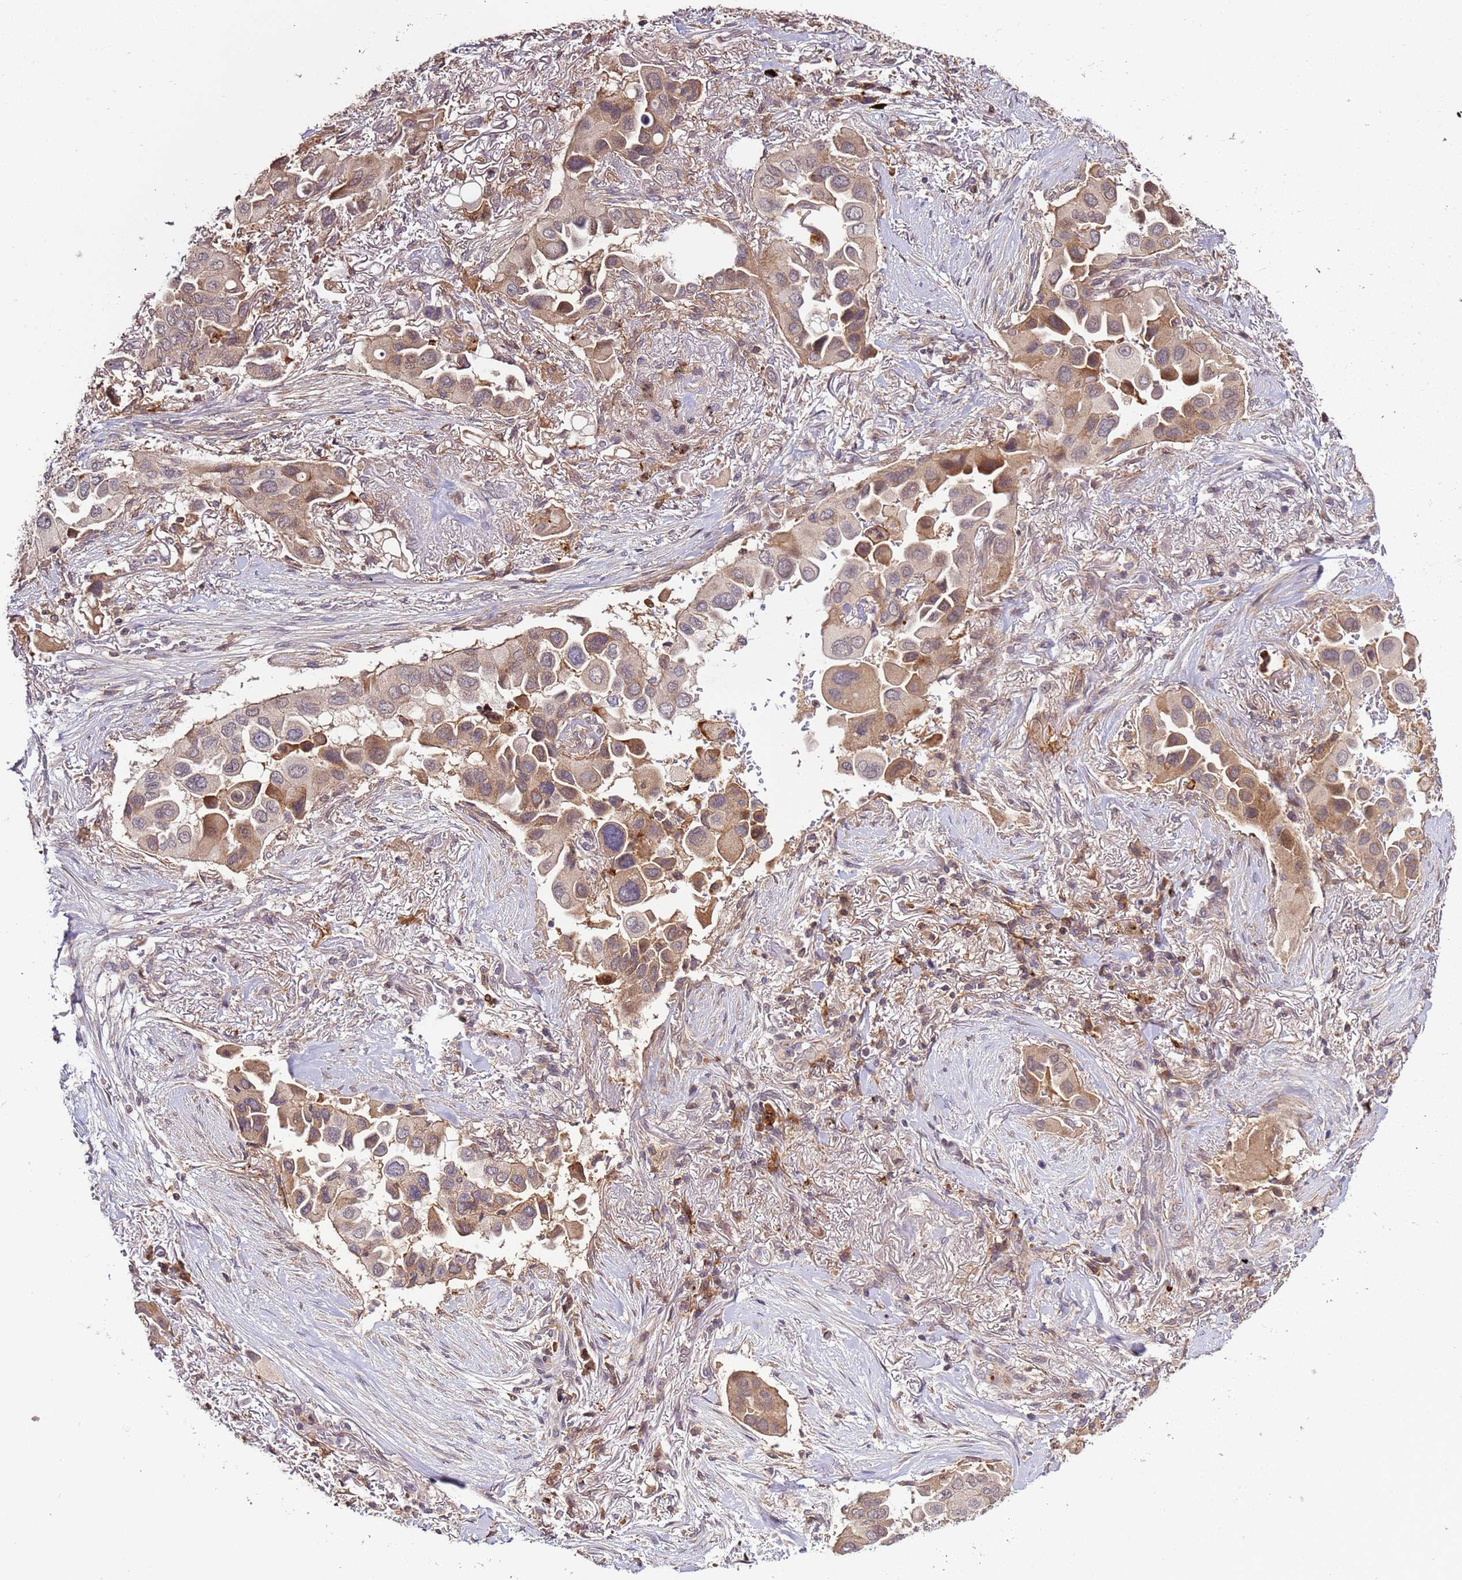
{"staining": {"intensity": "moderate", "quantity": ">75%", "location": "cytoplasmic/membranous,nuclear"}, "tissue": "lung cancer", "cell_type": "Tumor cells", "image_type": "cancer", "snomed": [{"axis": "morphology", "description": "Adenocarcinoma, NOS"}, {"axis": "topography", "description": "Lung"}], "caption": "This is an image of immunohistochemistry staining of lung adenocarcinoma, which shows moderate expression in the cytoplasmic/membranous and nuclear of tumor cells.", "gene": "ZNF624", "patient": {"sex": "female", "age": 76}}